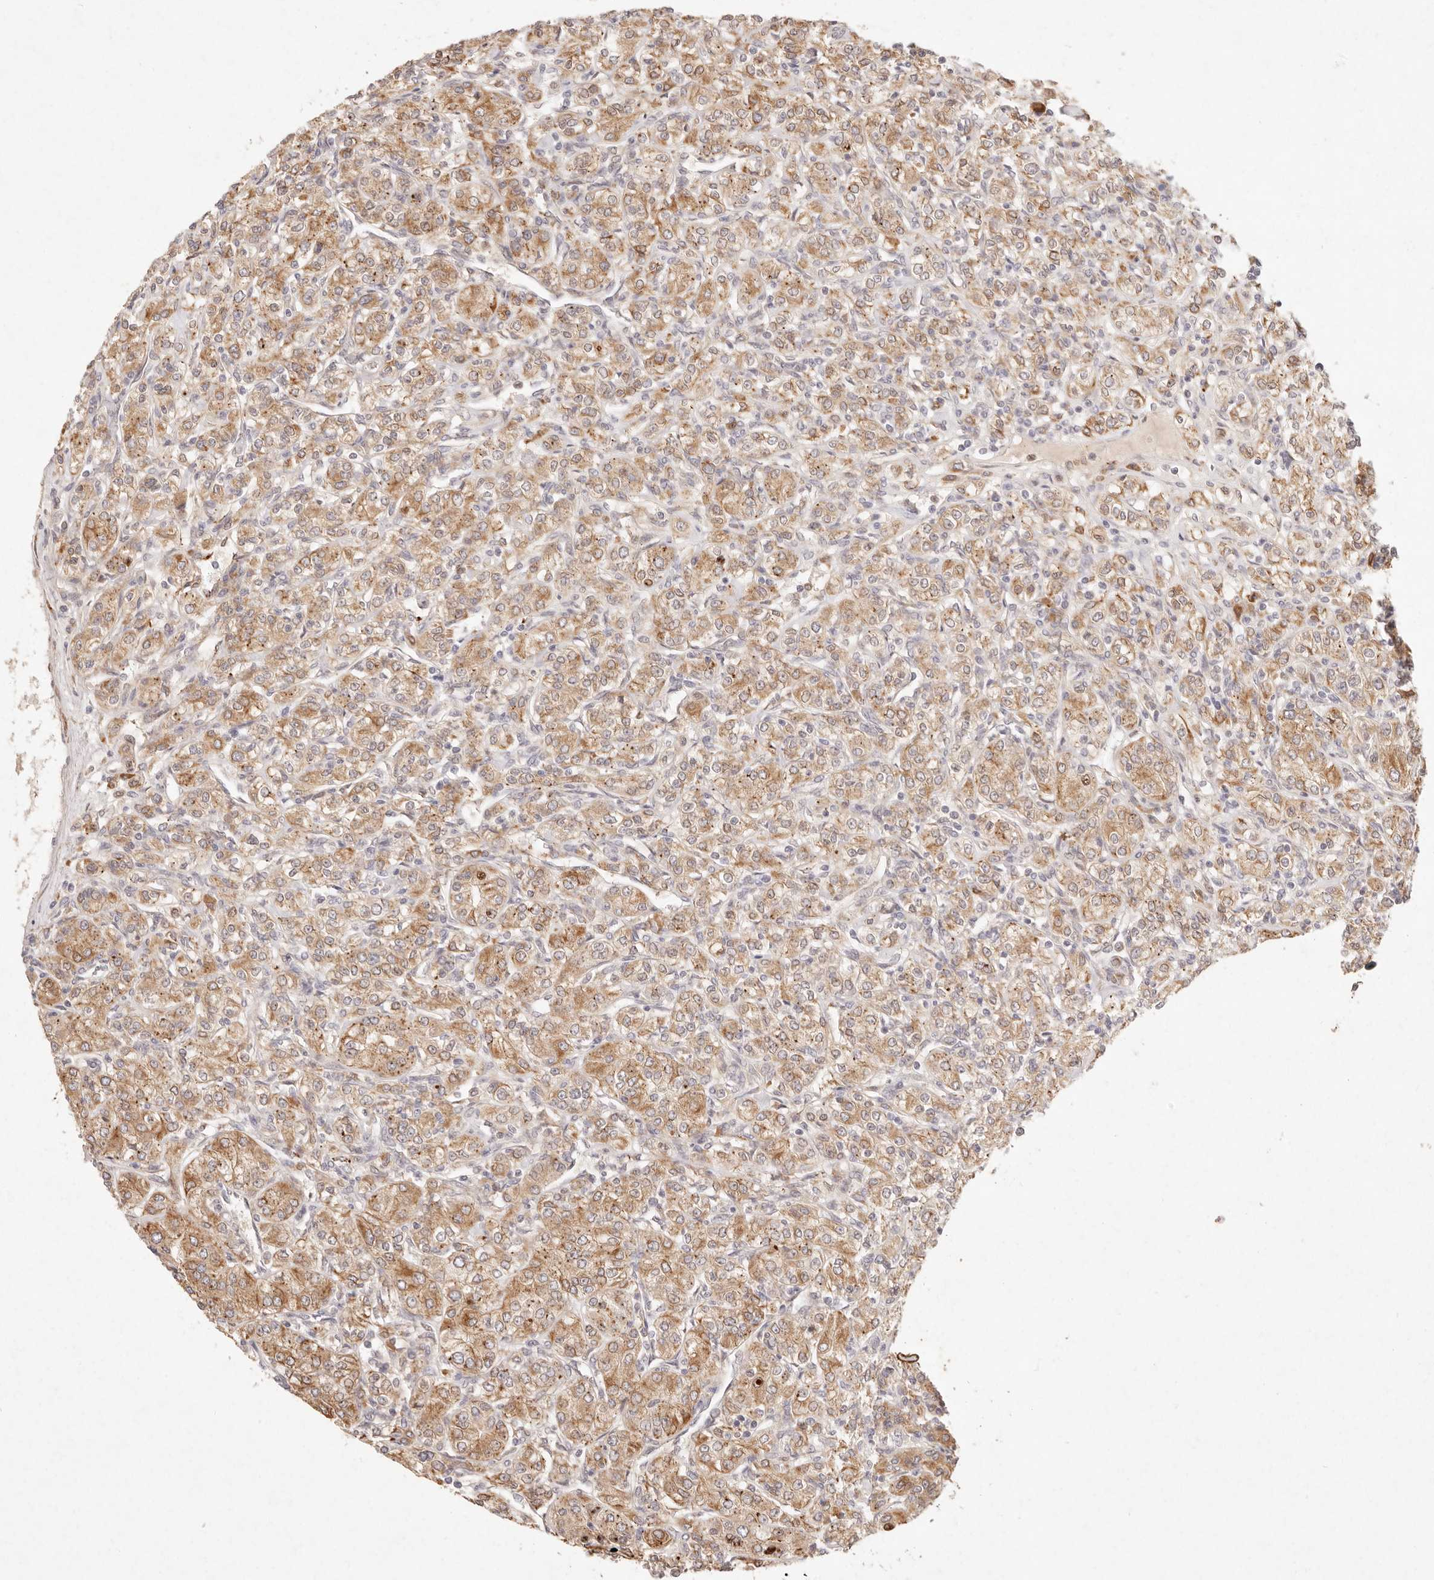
{"staining": {"intensity": "moderate", "quantity": ">75%", "location": "cytoplasmic/membranous"}, "tissue": "renal cancer", "cell_type": "Tumor cells", "image_type": "cancer", "snomed": [{"axis": "morphology", "description": "Adenocarcinoma, NOS"}, {"axis": "topography", "description": "Kidney"}], "caption": "This micrograph exhibits immunohistochemistry staining of human renal cancer (adenocarcinoma), with medium moderate cytoplasmic/membranous expression in approximately >75% of tumor cells.", "gene": "C1orf127", "patient": {"sex": "male", "age": 77}}